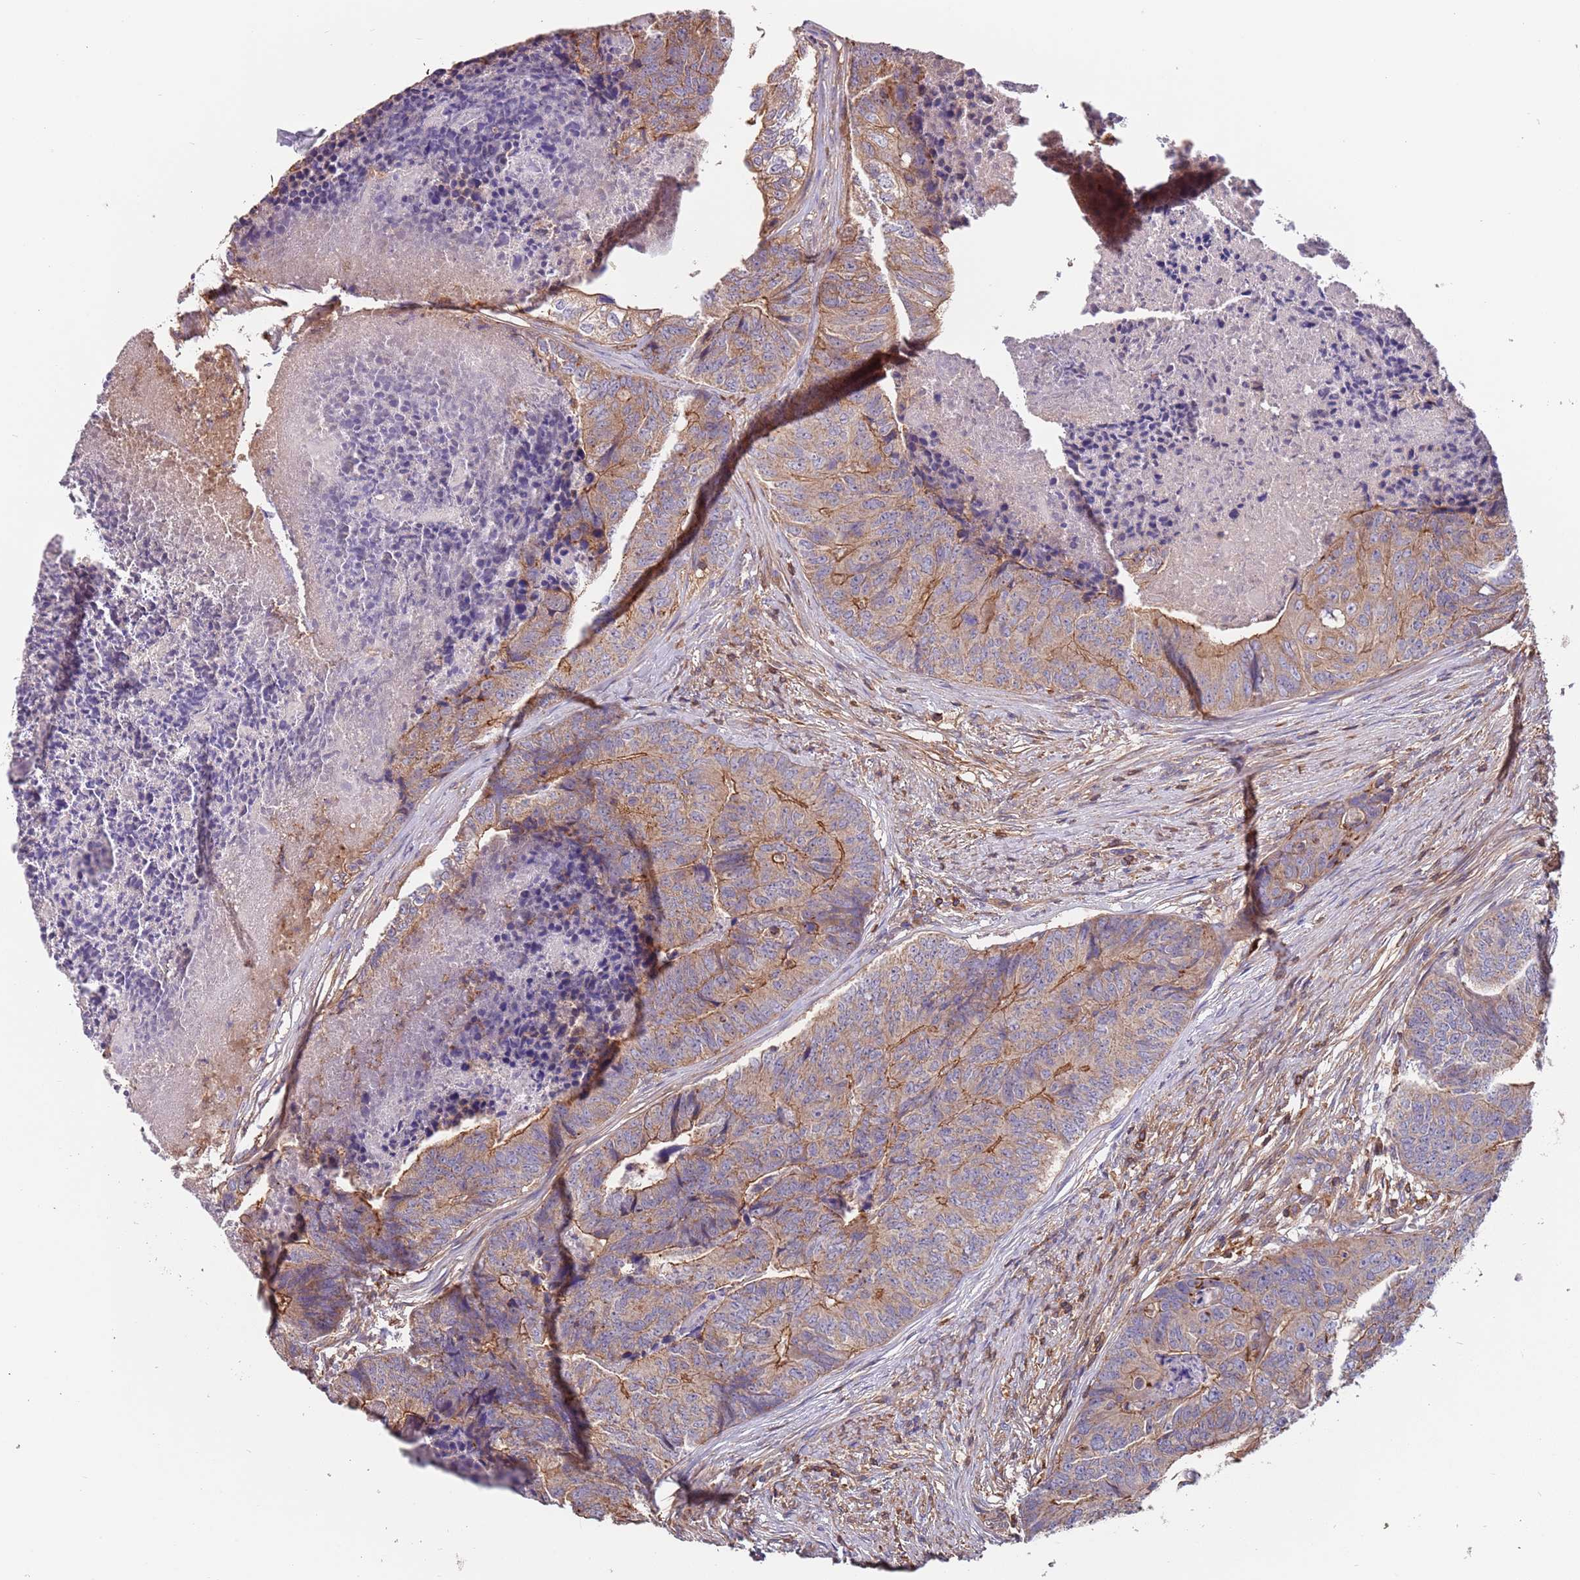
{"staining": {"intensity": "weak", "quantity": ">75%", "location": "cytoplasmic/membranous"}, "tissue": "colorectal cancer", "cell_type": "Tumor cells", "image_type": "cancer", "snomed": [{"axis": "morphology", "description": "Adenocarcinoma, NOS"}, {"axis": "topography", "description": "Colon"}], "caption": "Protein staining of colorectal adenocarcinoma tissue demonstrates weak cytoplasmic/membranous expression in approximately >75% of tumor cells. Nuclei are stained in blue.", "gene": "SYT4", "patient": {"sex": "female", "age": 67}}